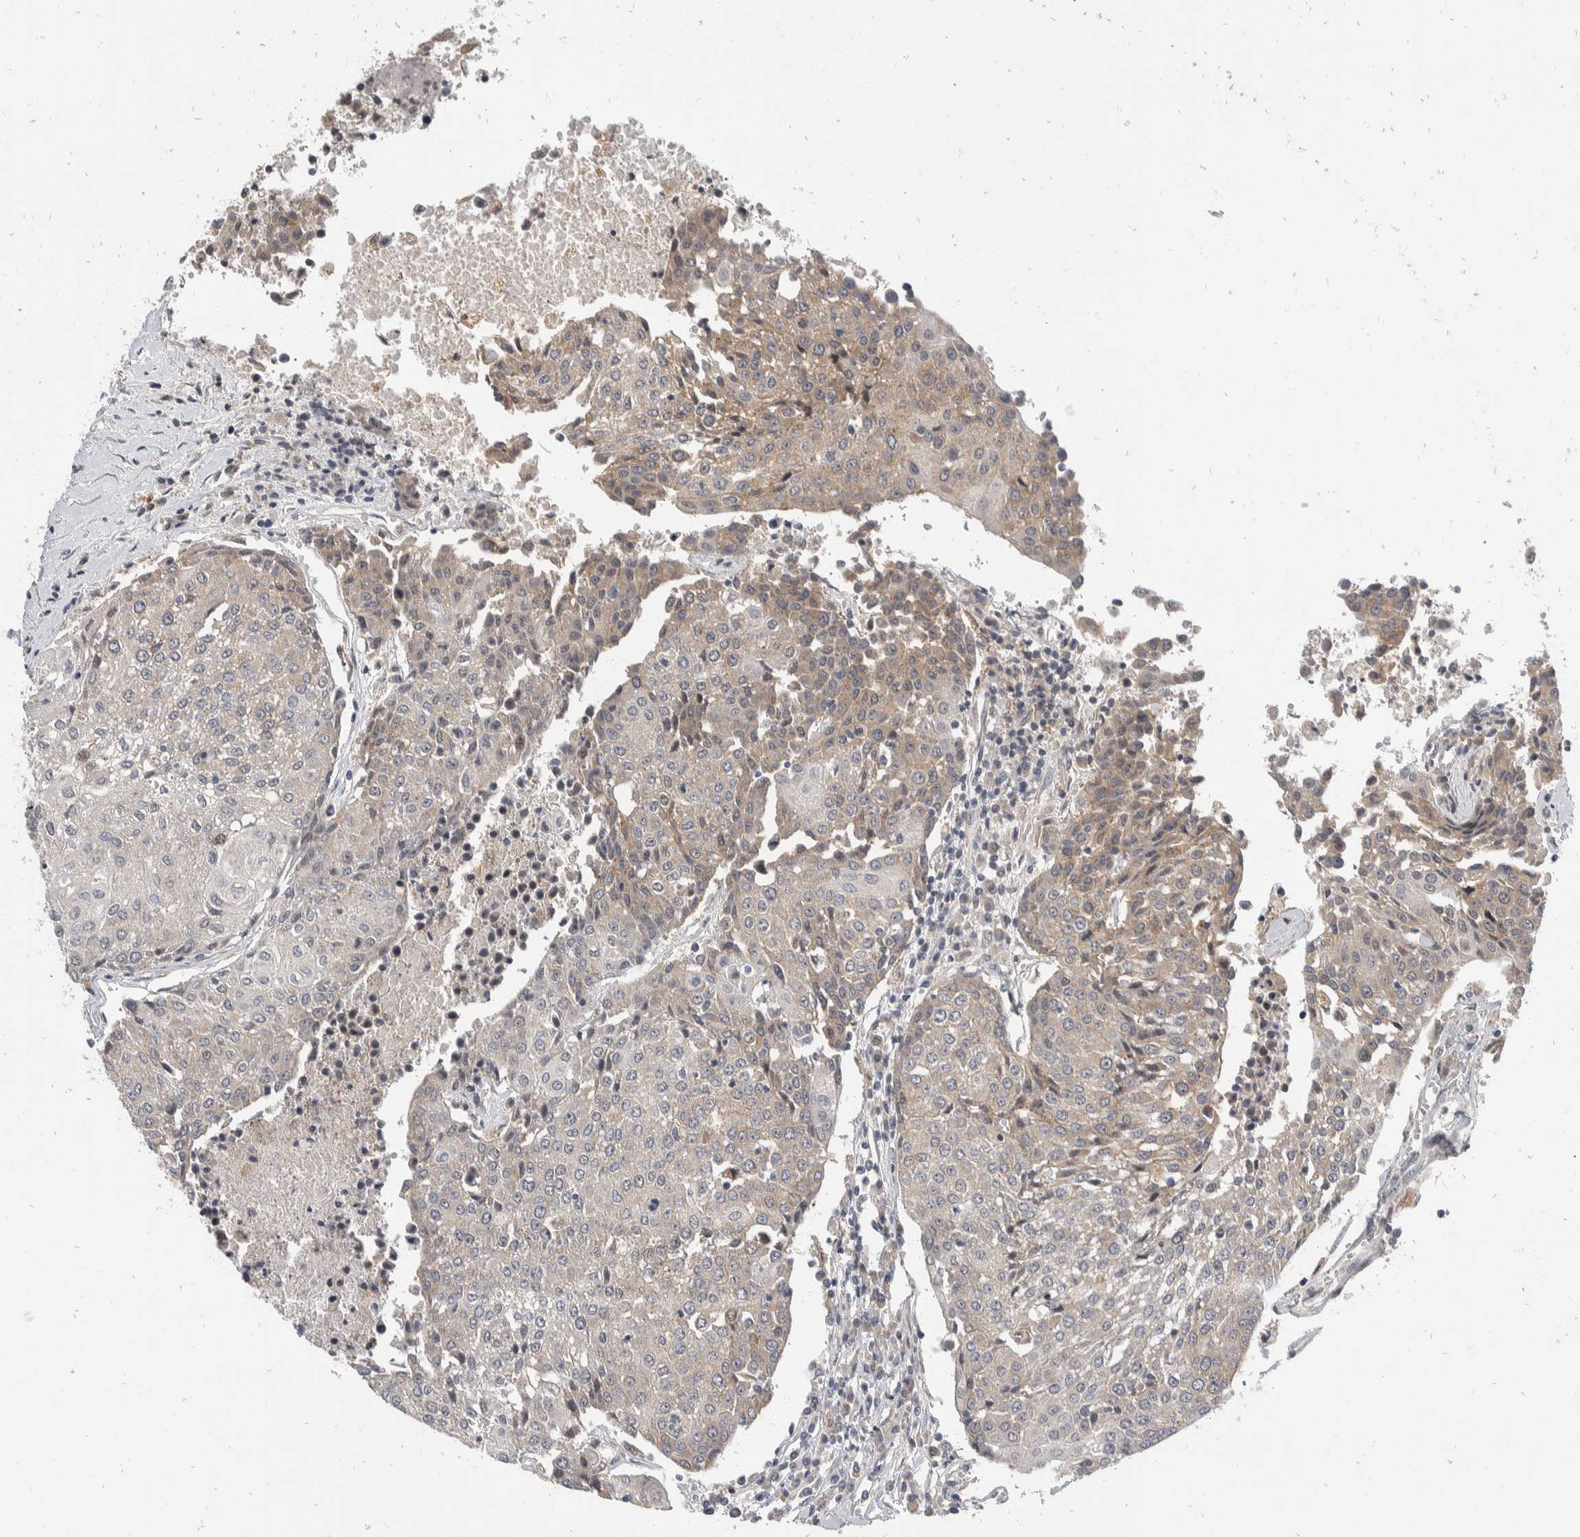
{"staining": {"intensity": "weak", "quantity": "25%-75%", "location": "cytoplasmic/membranous"}, "tissue": "urothelial cancer", "cell_type": "Tumor cells", "image_type": "cancer", "snomed": [{"axis": "morphology", "description": "Urothelial carcinoma, High grade"}, {"axis": "topography", "description": "Urinary bladder"}], "caption": "Urothelial cancer stained for a protein demonstrates weak cytoplasmic/membranous positivity in tumor cells. The staining was performed using DAB (3,3'-diaminobenzidine) to visualize the protein expression in brown, while the nuclei were stained in blue with hematoxylin (Magnification: 20x).", "gene": "ZNF703", "patient": {"sex": "female", "age": 85}}